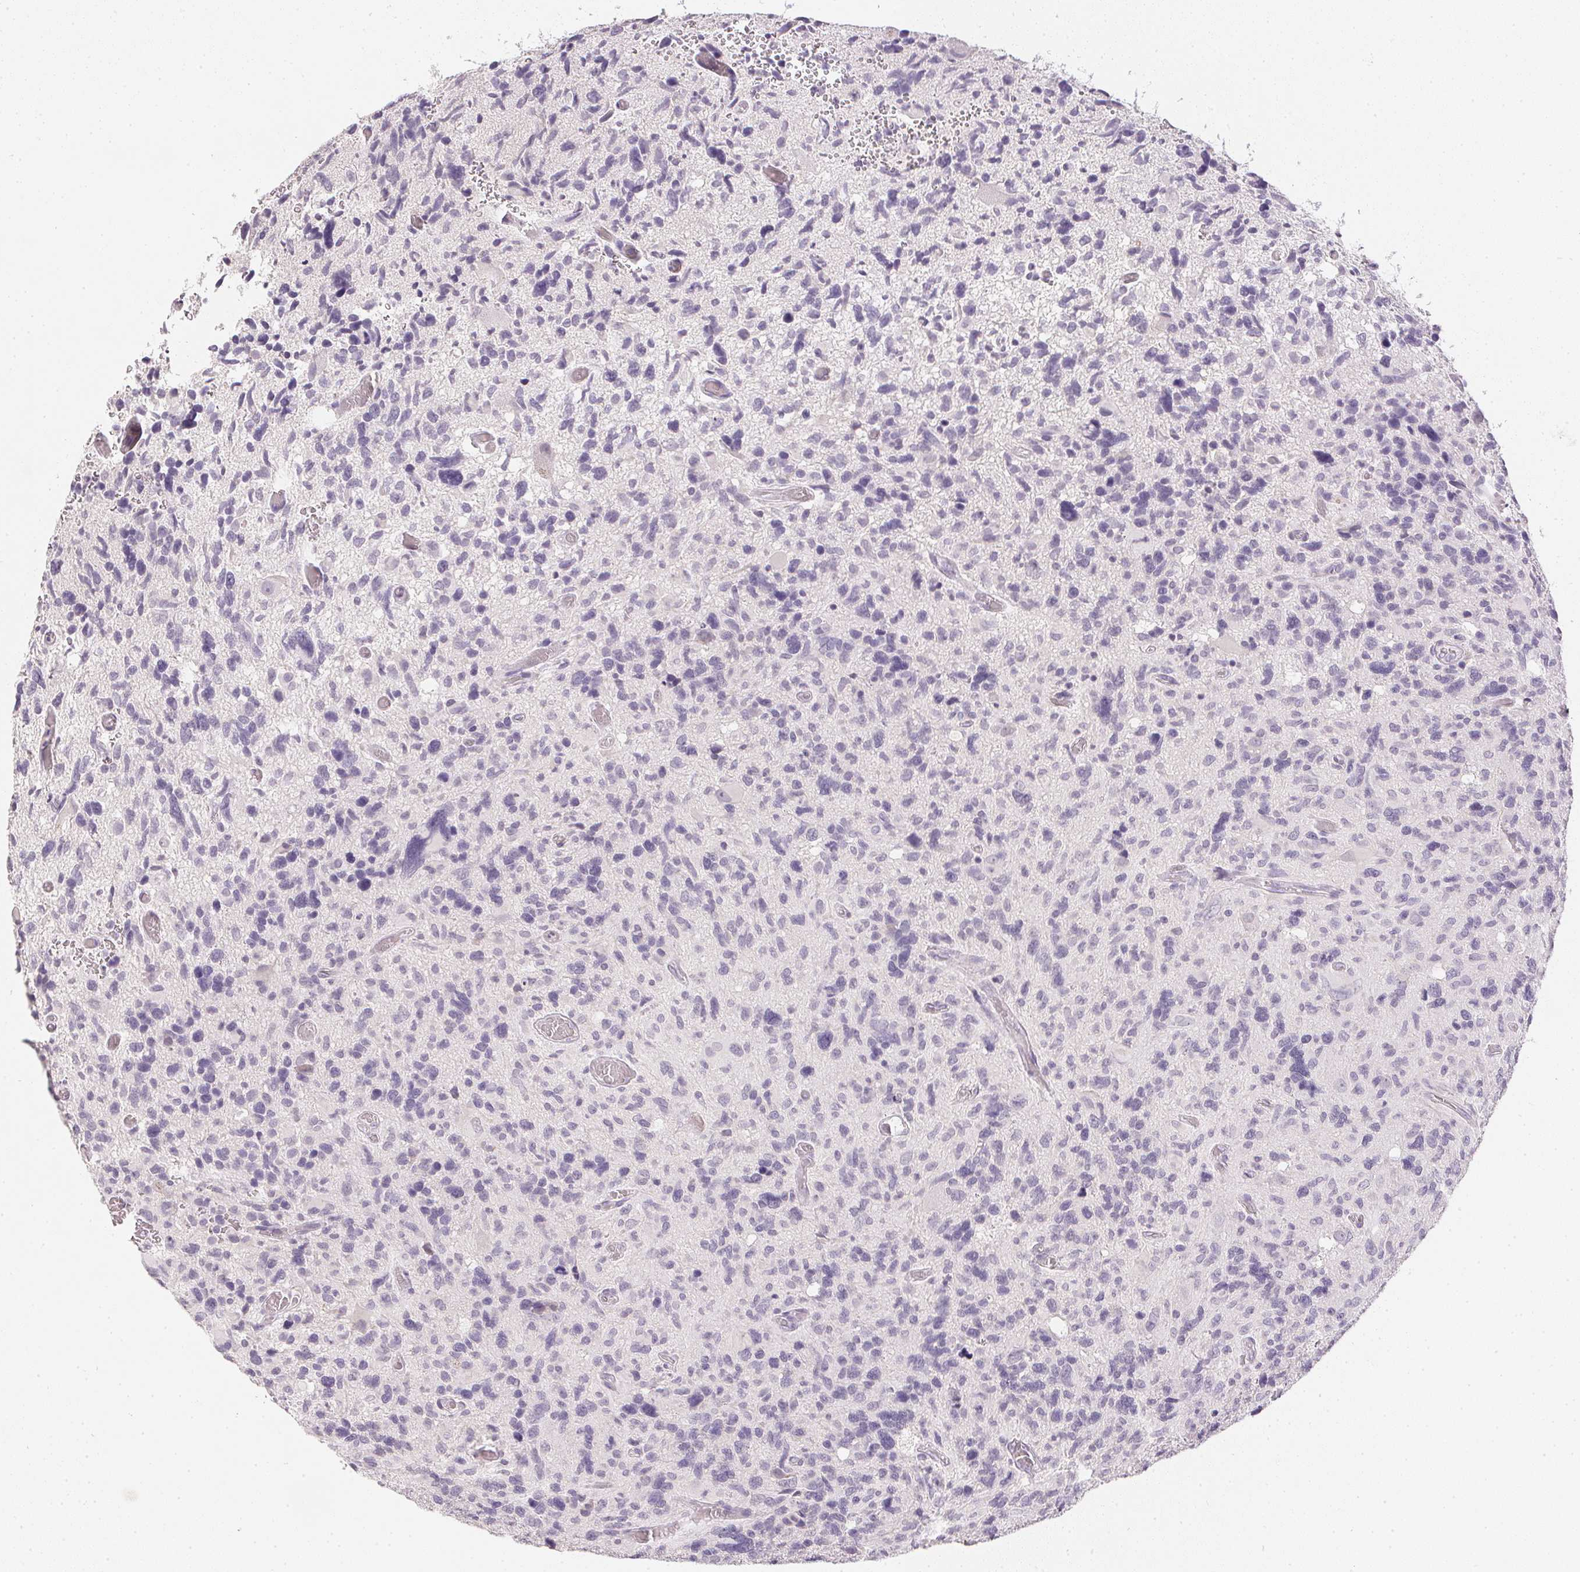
{"staining": {"intensity": "negative", "quantity": "none", "location": "none"}, "tissue": "glioma", "cell_type": "Tumor cells", "image_type": "cancer", "snomed": [{"axis": "morphology", "description": "Glioma, malignant, High grade"}, {"axis": "topography", "description": "Brain"}], "caption": "Immunohistochemistry image of neoplastic tissue: human glioma stained with DAB exhibits no significant protein staining in tumor cells.", "gene": "PPY", "patient": {"sex": "male", "age": 49}}